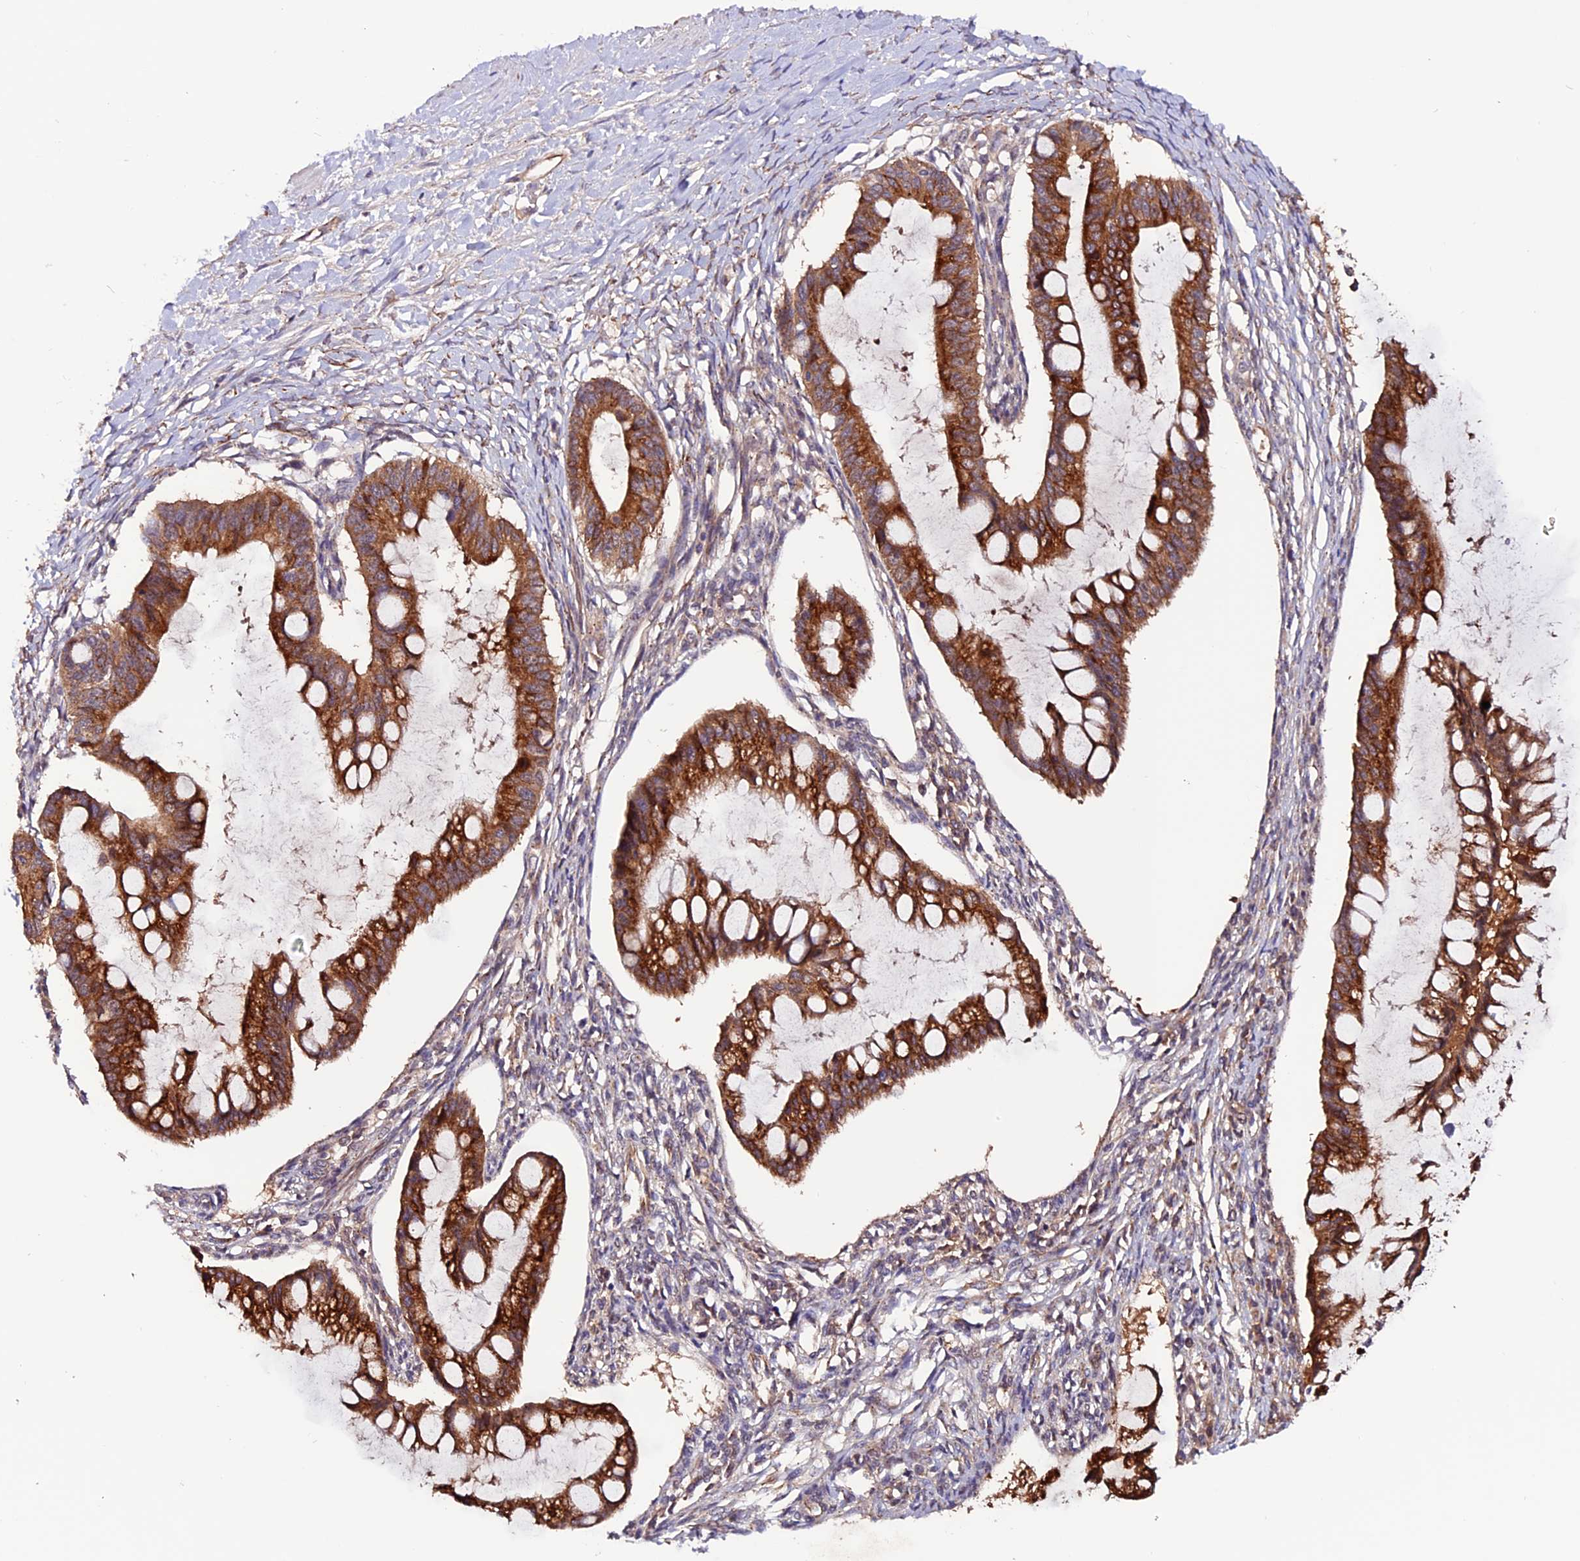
{"staining": {"intensity": "strong", "quantity": ">75%", "location": "cytoplasmic/membranous"}, "tissue": "ovarian cancer", "cell_type": "Tumor cells", "image_type": "cancer", "snomed": [{"axis": "morphology", "description": "Cystadenocarcinoma, mucinous, NOS"}, {"axis": "topography", "description": "Ovary"}], "caption": "High-power microscopy captured an immunohistochemistry (IHC) micrograph of ovarian mucinous cystadenocarcinoma, revealing strong cytoplasmic/membranous staining in approximately >75% of tumor cells.", "gene": "RINL", "patient": {"sex": "female", "age": 73}}